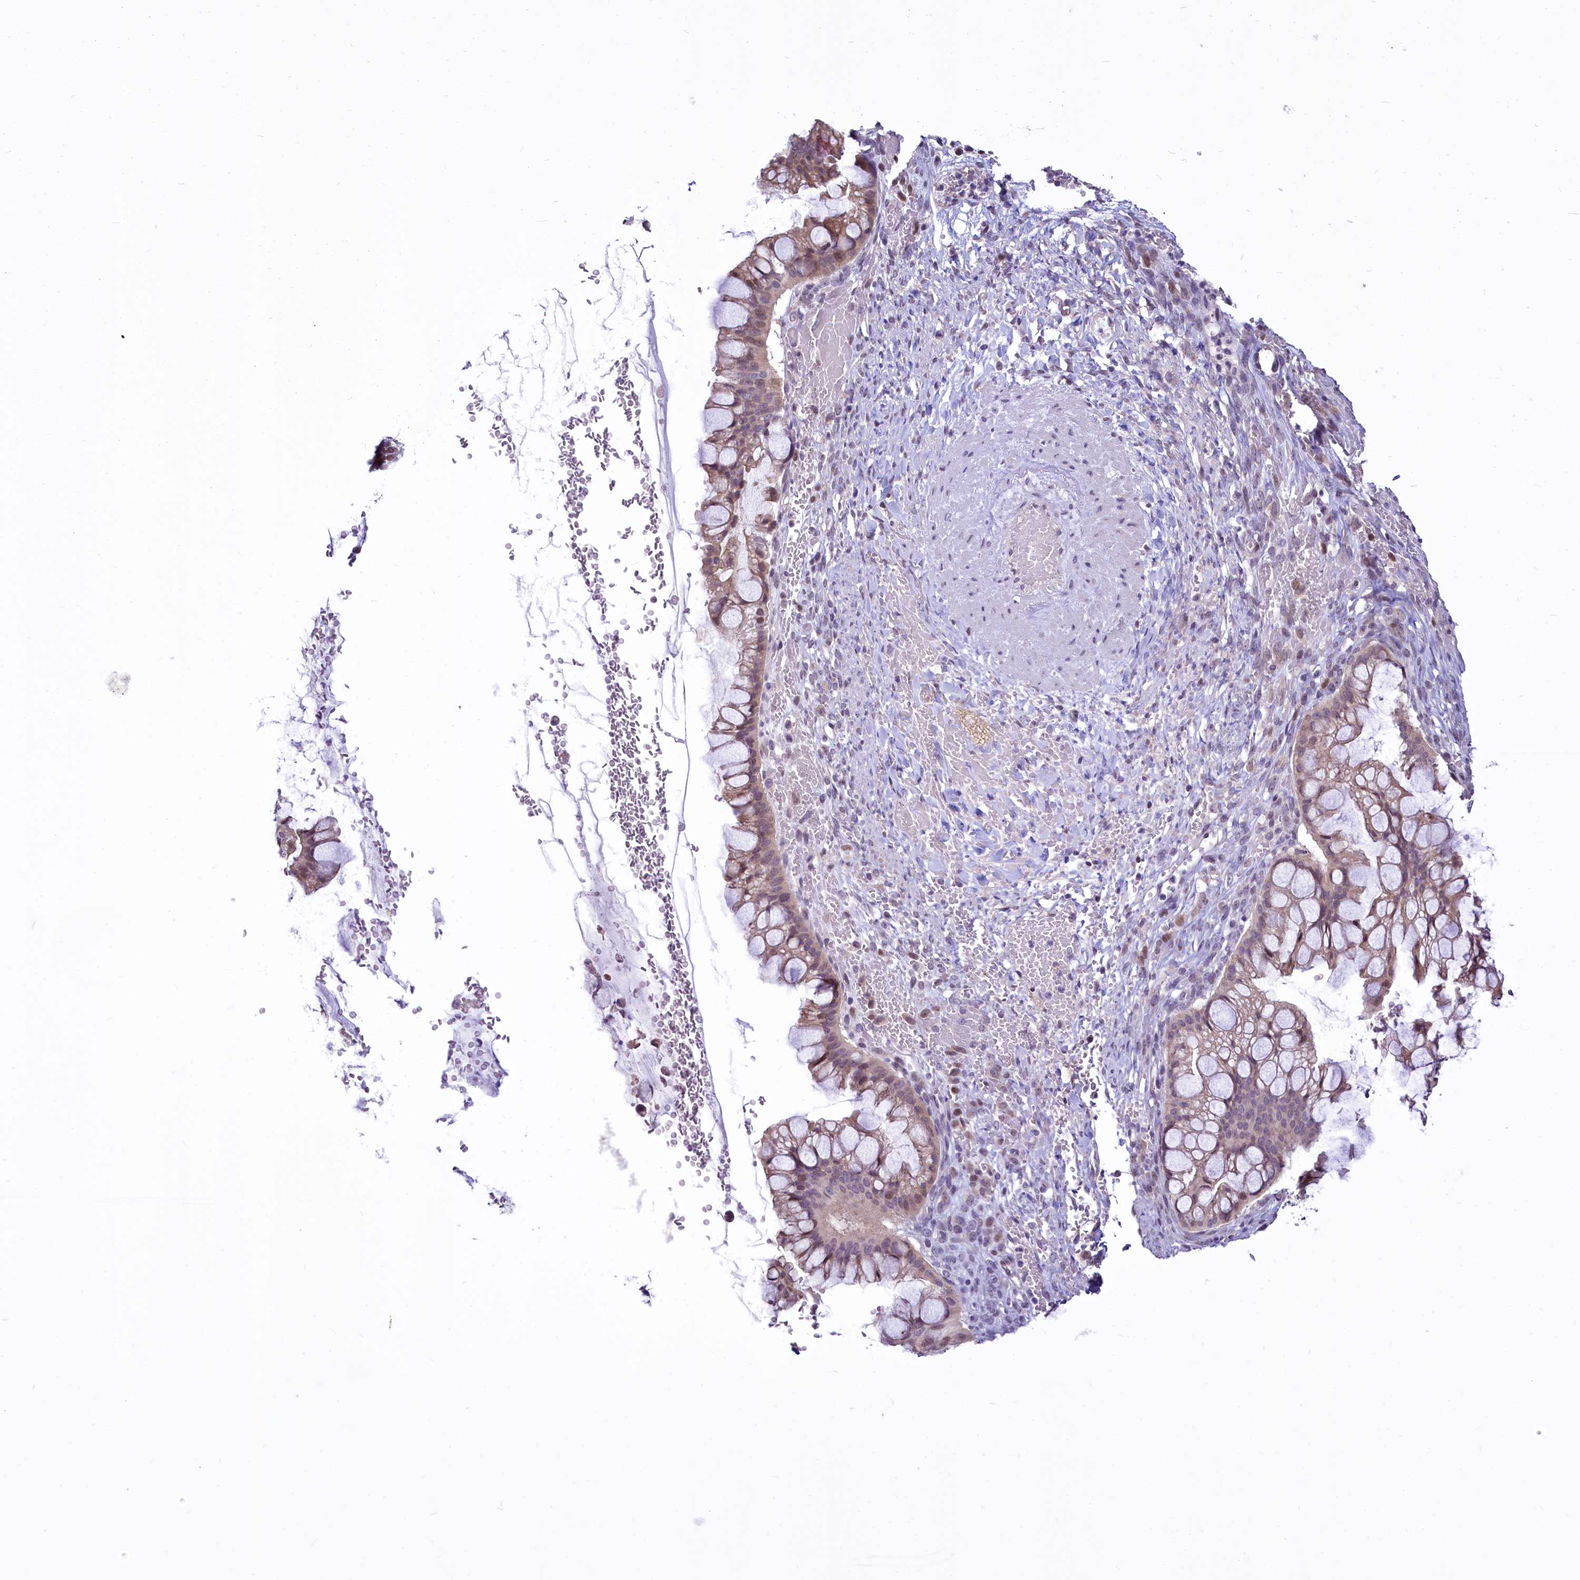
{"staining": {"intensity": "weak", "quantity": "25%-75%", "location": "cytoplasmic/membranous"}, "tissue": "ovarian cancer", "cell_type": "Tumor cells", "image_type": "cancer", "snomed": [{"axis": "morphology", "description": "Cystadenocarcinoma, mucinous, NOS"}, {"axis": "topography", "description": "Ovary"}], "caption": "Tumor cells display low levels of weak cytoplasmic/membranous staining in approximately 25%-75% of cells in human mucinous cystadenocarcinoma (ovarian).", "gene": "BANK1", "patient": {"sex": "female", "age": 73}}